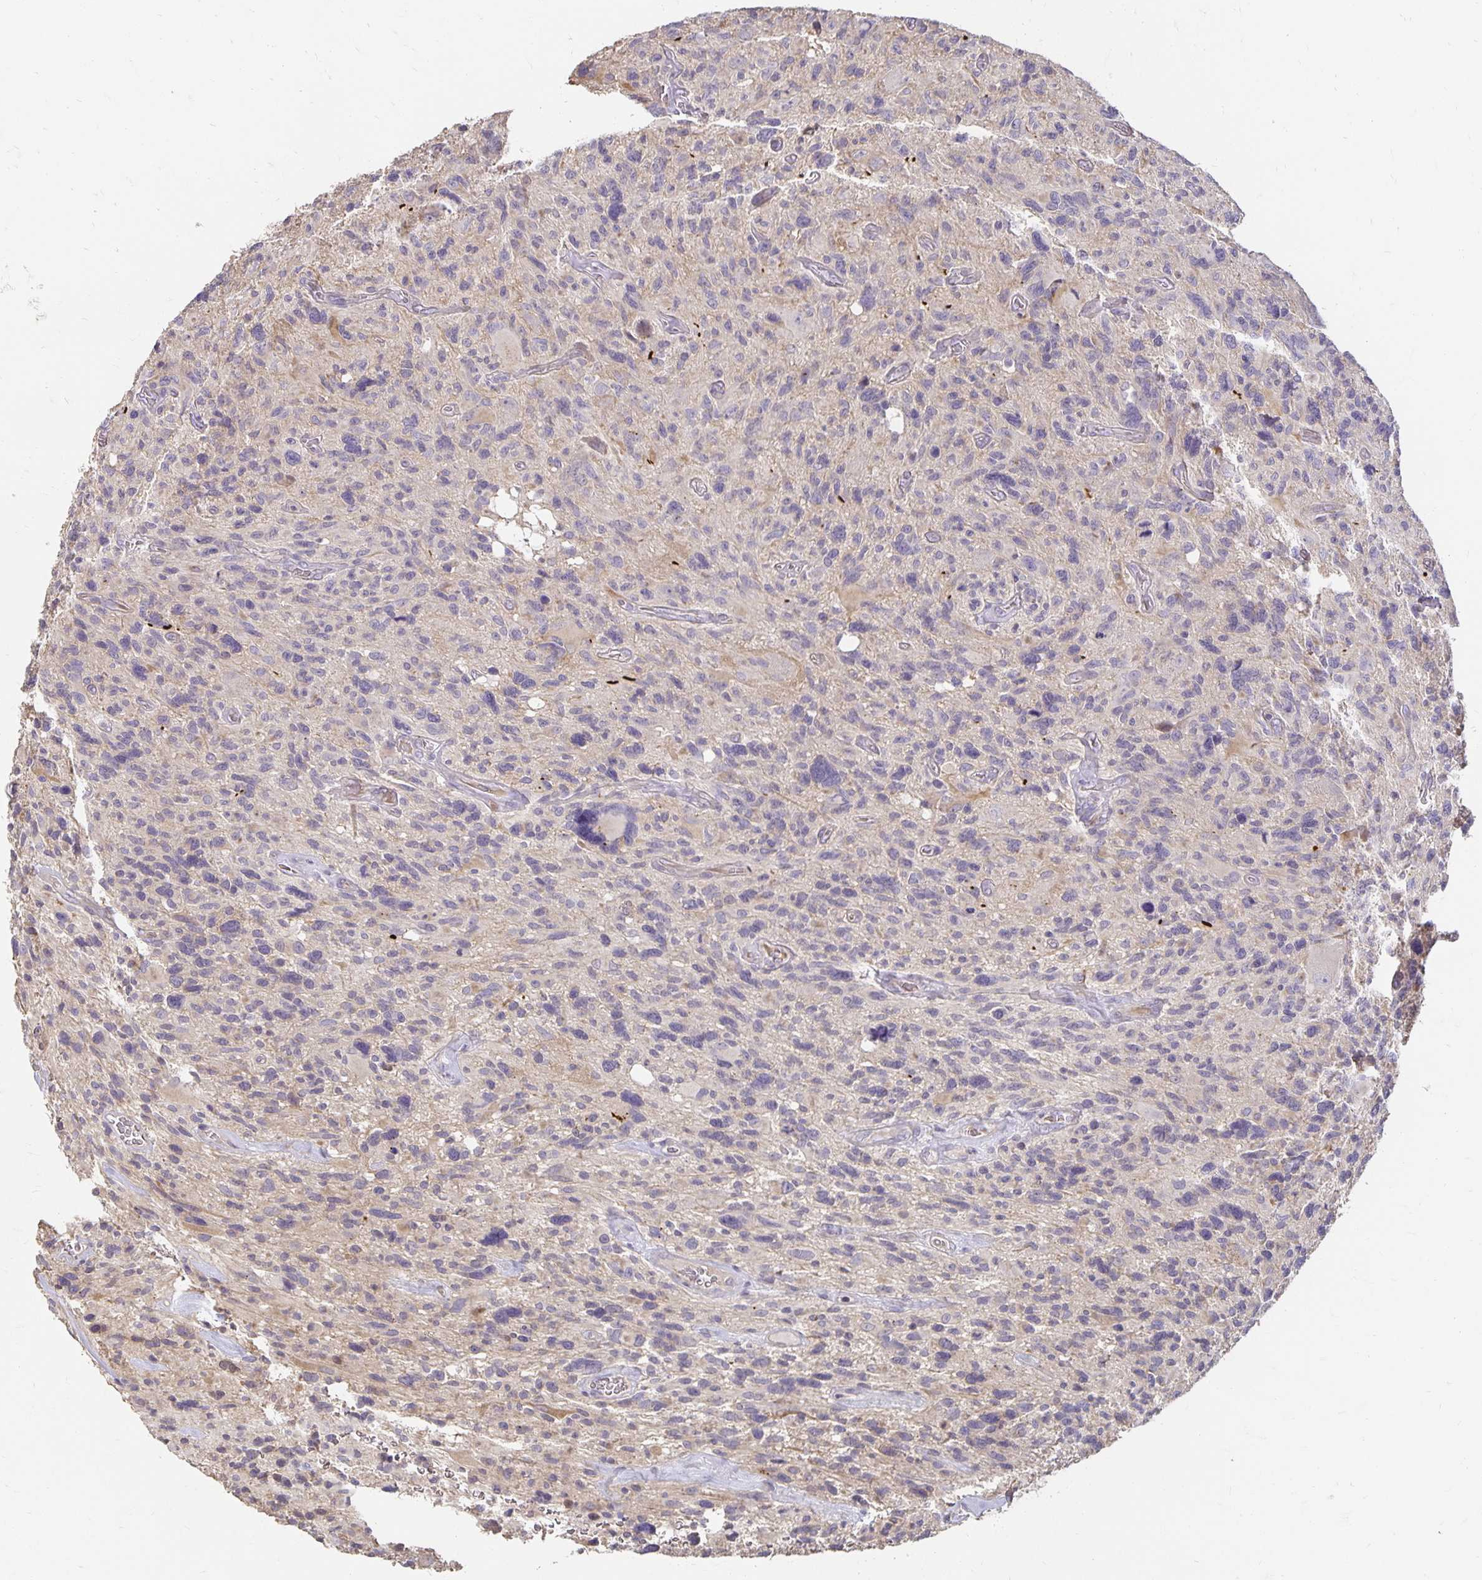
{"staining": {"intensity": "negative", "quantity": "none", "location": "none"}, "tissue": "glioma", "cell_type": "Tumor cells", "image_type": "cancer", "snomed": [{"axis": "morphology", "description": "Glioma, malignant, High grade"}, {"axis": "topography", "description": "Brain"}], "caption": "Human malignant high-grade glioma stained for a protein using immunohistochemistry exhibits no staining in tumor cells.", "gene": "CST6", "patient": {"sex": "male", "age": 49}}